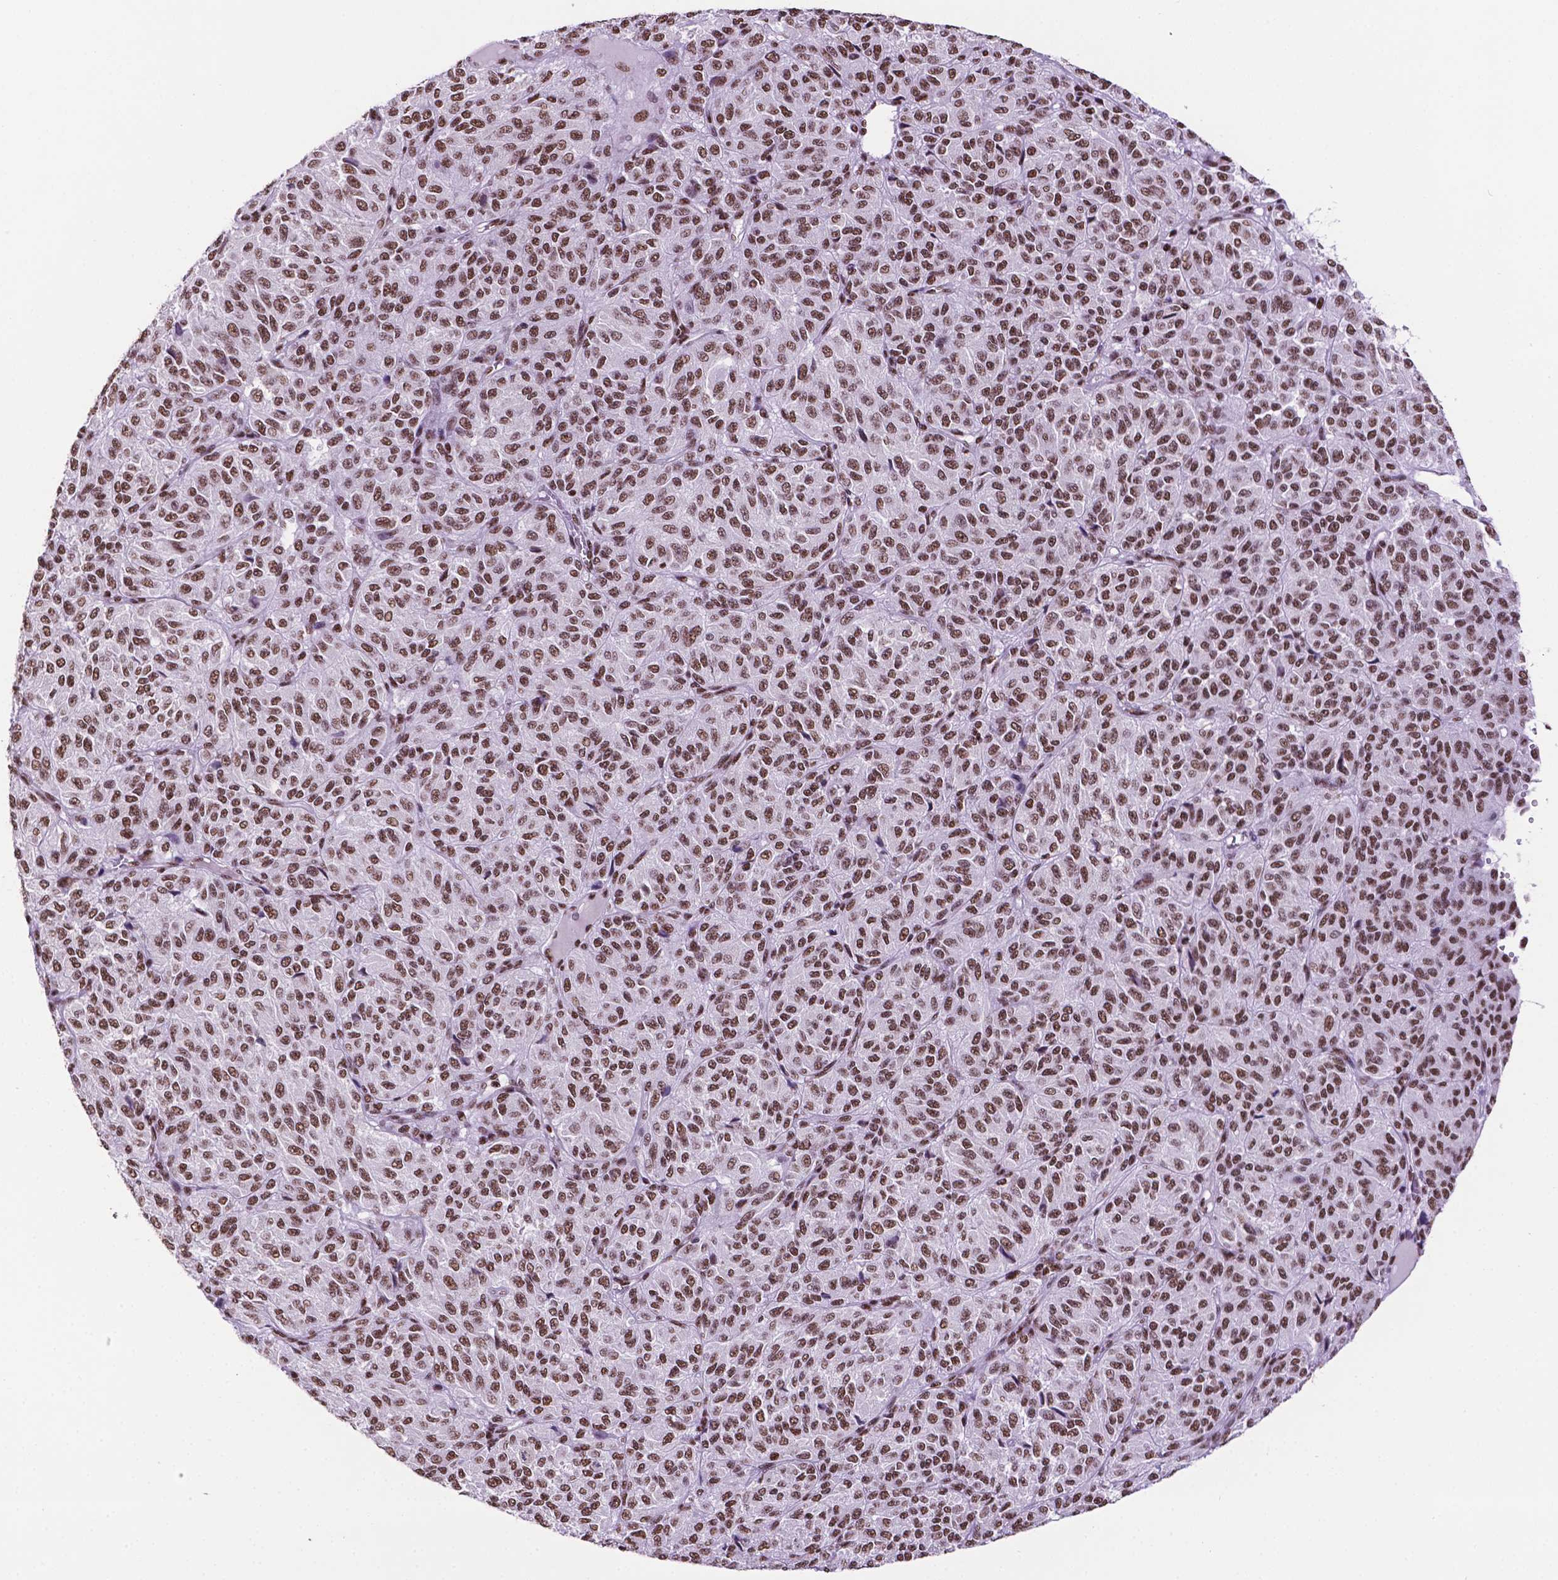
{"staining": {"intensity": "moderate", "quantity": ">75%", "location": "nuclear"}, "tissue": "melanoma", "cell_type": "Tumor cells", "image_type": "cancer", "snomed": [{"axis": "morphology", "description": "Malignant melanoma, Metastatic site"}, {"axis": "topography", "description": "Brain"}], "caption": "Immunohistochemistry photomicrograph of melanoma stained for a protein (brown), which exhibits medium levels of moderate nuclear positivity in approximately >75% of tumor cells.", "gene": "CCAR2", "patient": {"sex": "female", "age": 56}}